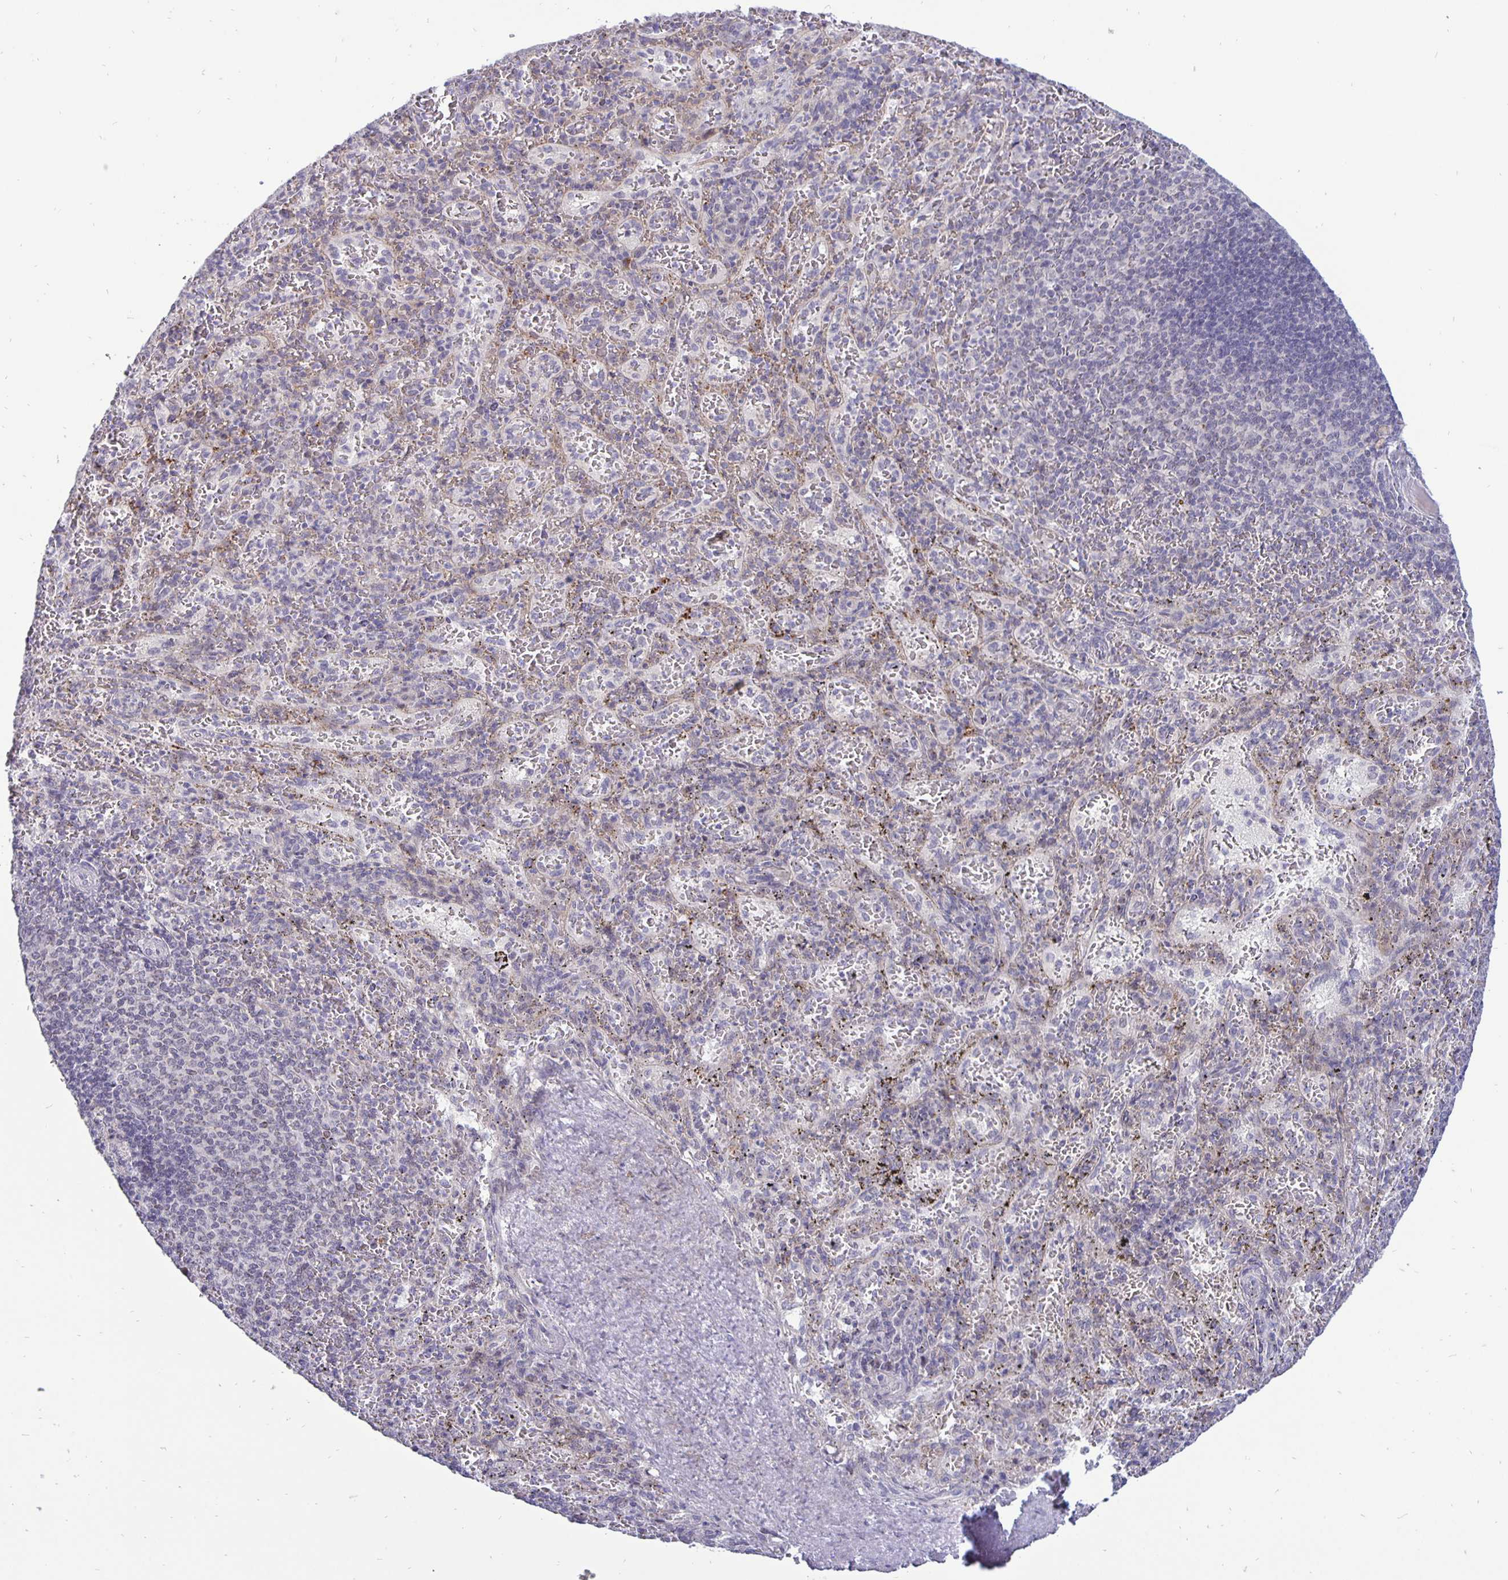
{"staining": {"intensity": "negative", "quantity": "none", "location": "none"}, "tissue": "spleen", "cell_type": "Cells in red pulp", "image_type": "normal", "snomed": [{"axis": "morphology", "description": "Normal tissue, NOS"}, {"axis": "topography", "description": "Spleen"}], "caption": "Immunohistochemistry of normal spleen shows no positivity in cells in red pulp.", "gene": "ERBB2", "patient": {"sex": "male", "age": 57}}